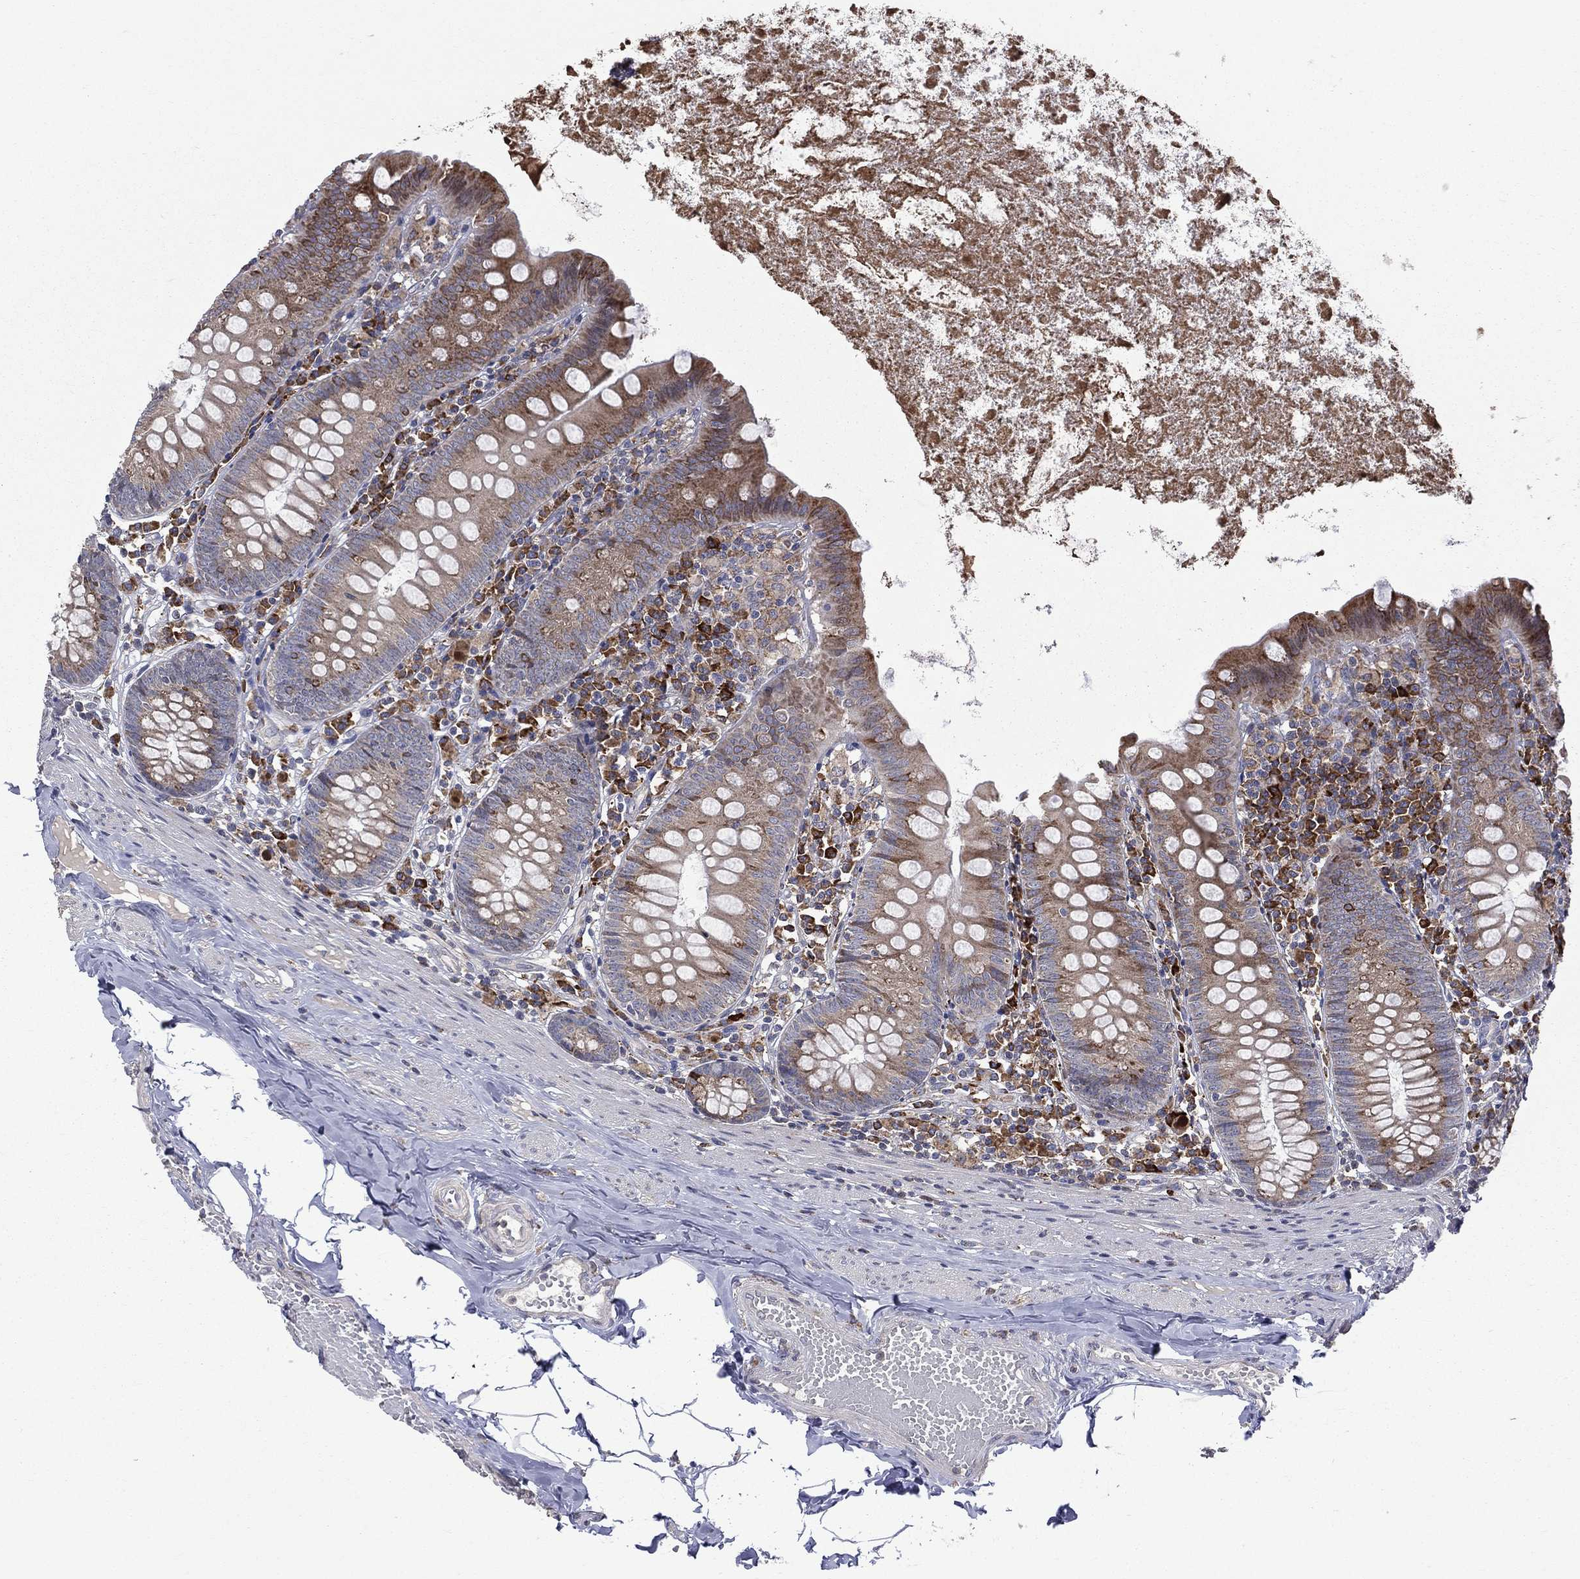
{"staining": {"intensity": "moderate", "quantity": "<25%", "location": "cytoplasmic/membranous"}, "tissue": "appendix", "cell_type": "Glandular cells", "image_type": "normal", "snomed": [{"axis": "morphology", "description": "Normal tissue, NOS"}, {"axis": "topography", "description": "Appendix"}], "caption": "The image exhibits staining of normal appendix, revealing moderate cytoplasmic/membranous protein positivity (brown color) within glandular cells.", "gene": "C20orf96", "patient": {"sex": "female", "age": 82}}